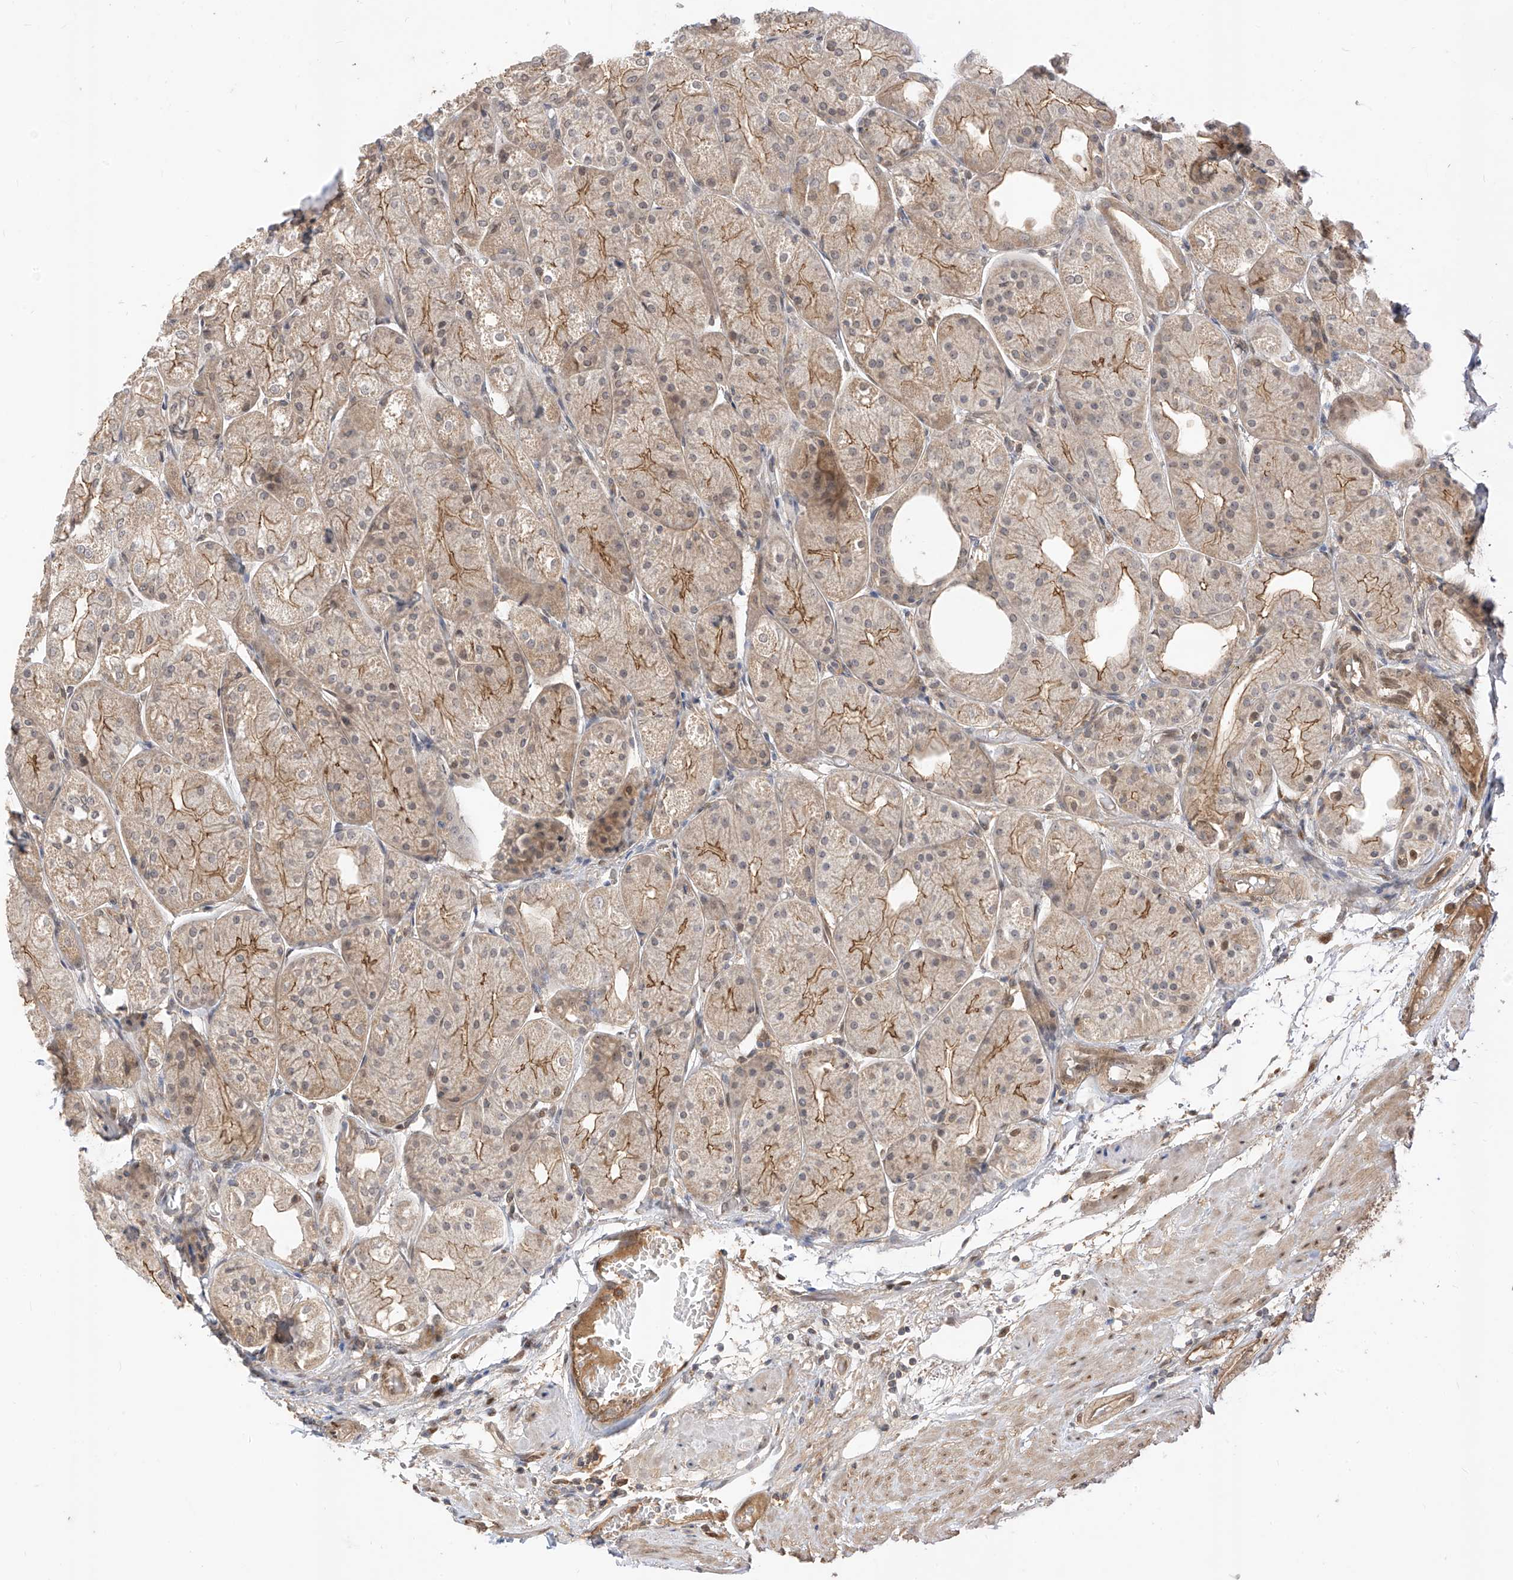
{"staining": {"intensity": "moderate", "quantity": "<25%", "location": "cytoplasmic/membranous,nuclear"}, "tissue": "stomach", "cell_type": "Glandular cells", "image_type": "normal", "snomed": [{"axis": "morphology", "description": "Normal tissue, NOS"}, {"axis": "topography", "description": "Stomach, upper"}], "caption": "Immunohistochemistry (DAB (3,3'-diaminobenzidine)) staining of benign human stomach reveals moderate cytoplasmic/membranous,nuclear protein positivity in approximately <25% of glandular cells.", "gene": "MRTFA", "patient": {"sex": "male", "age": 72}}